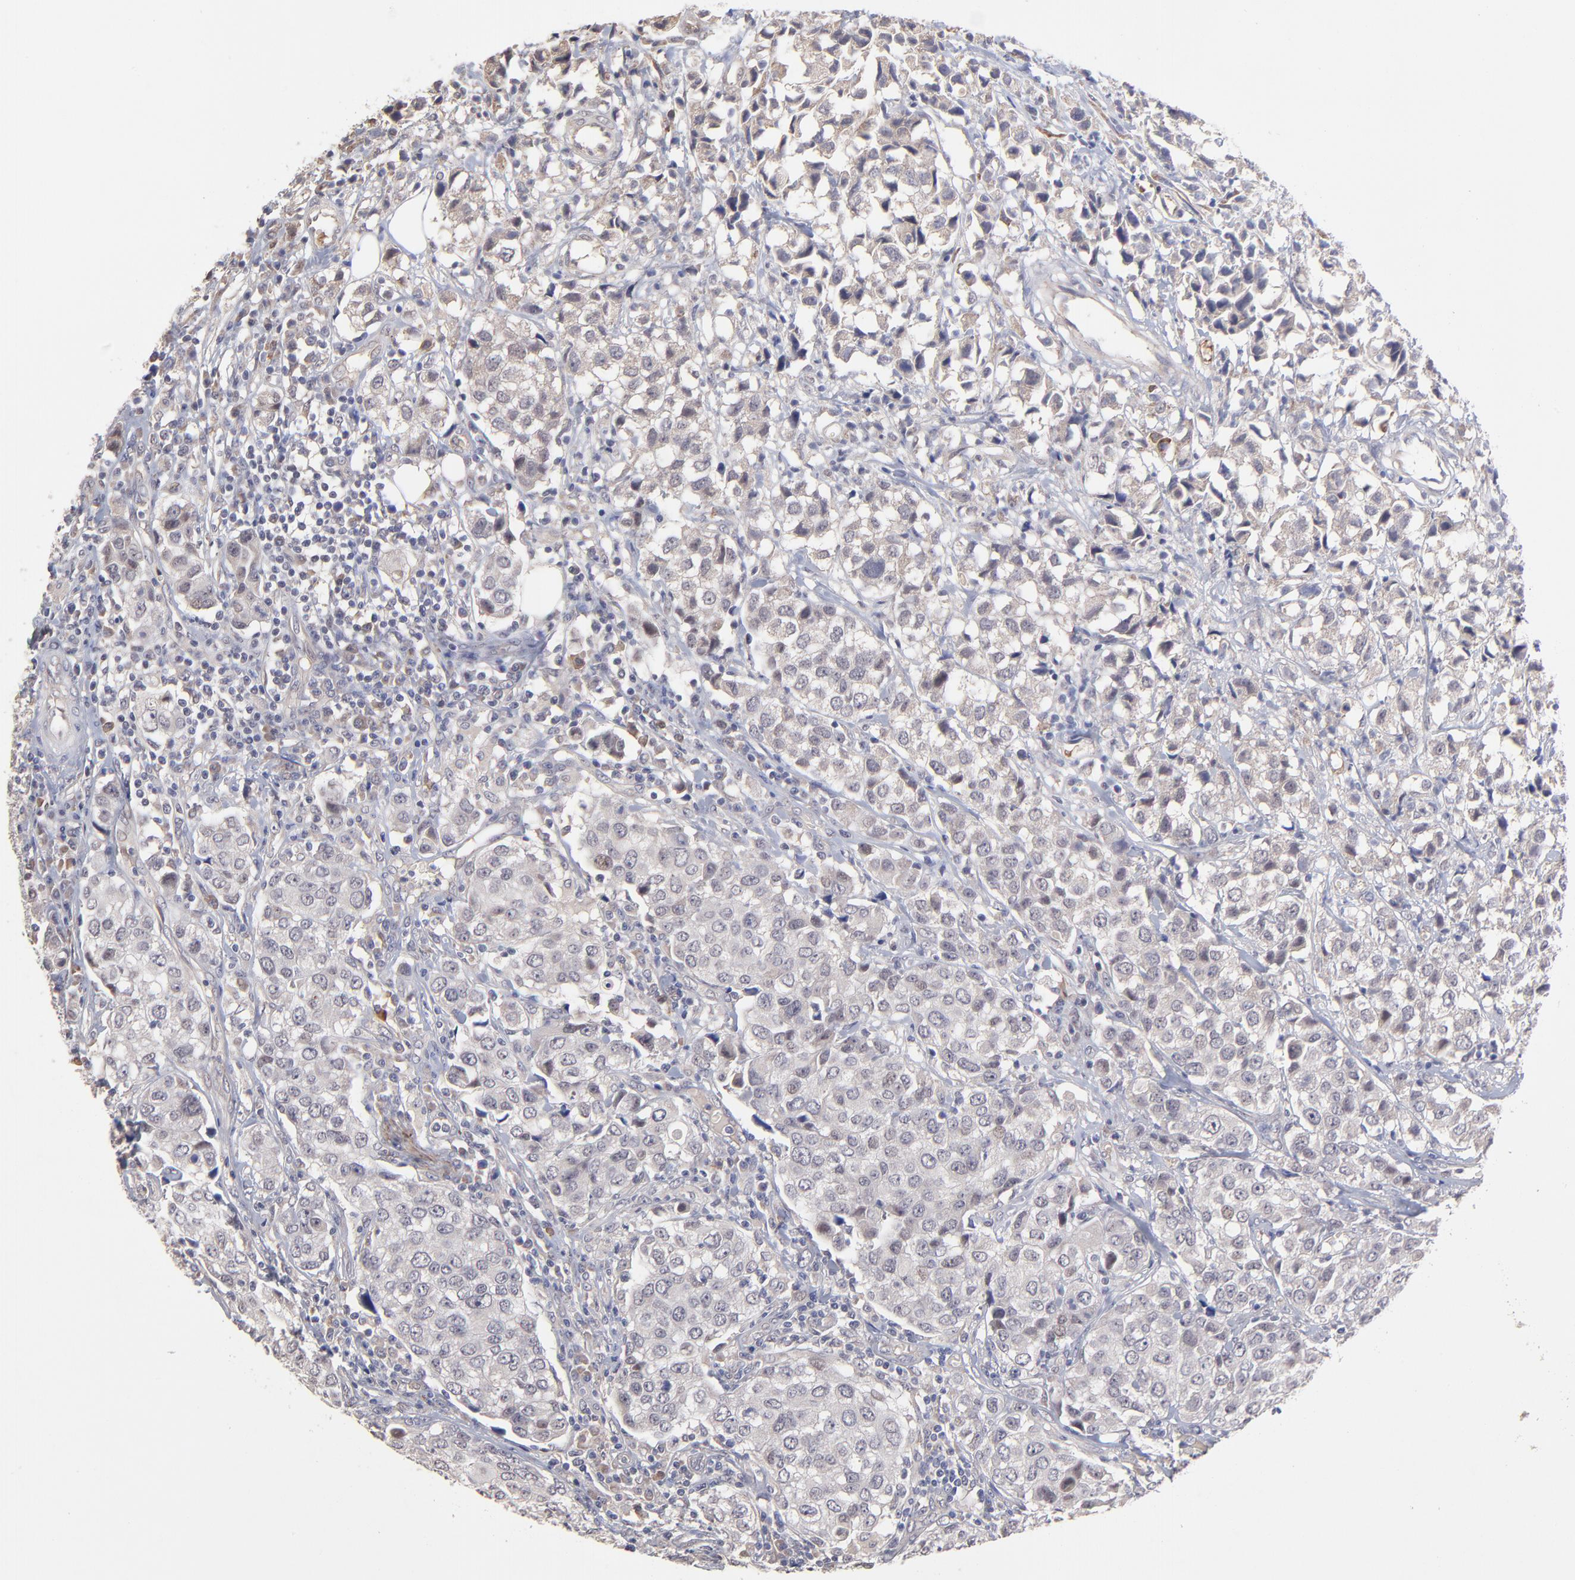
{"staining": {"intensity": "weak", "quantity": "<25%", "location": "cytoplasmic/membranous"}, "tissue": "urothelial cancer", "cell_type": "Tumor cells", "image_type": "cancer", "snomed": [{"axis": "morphology", "description": "Urothelial carcinoma, High grade"}, {"axis": "topography", "description": "Urinary bladder"}], "caption": "Protein analysis of urothelial carcinoma (high-grade) reveals no significant expression in tumor cells.", "gene": "CHL1", "patient": {"sex": "female", "age": 75}}